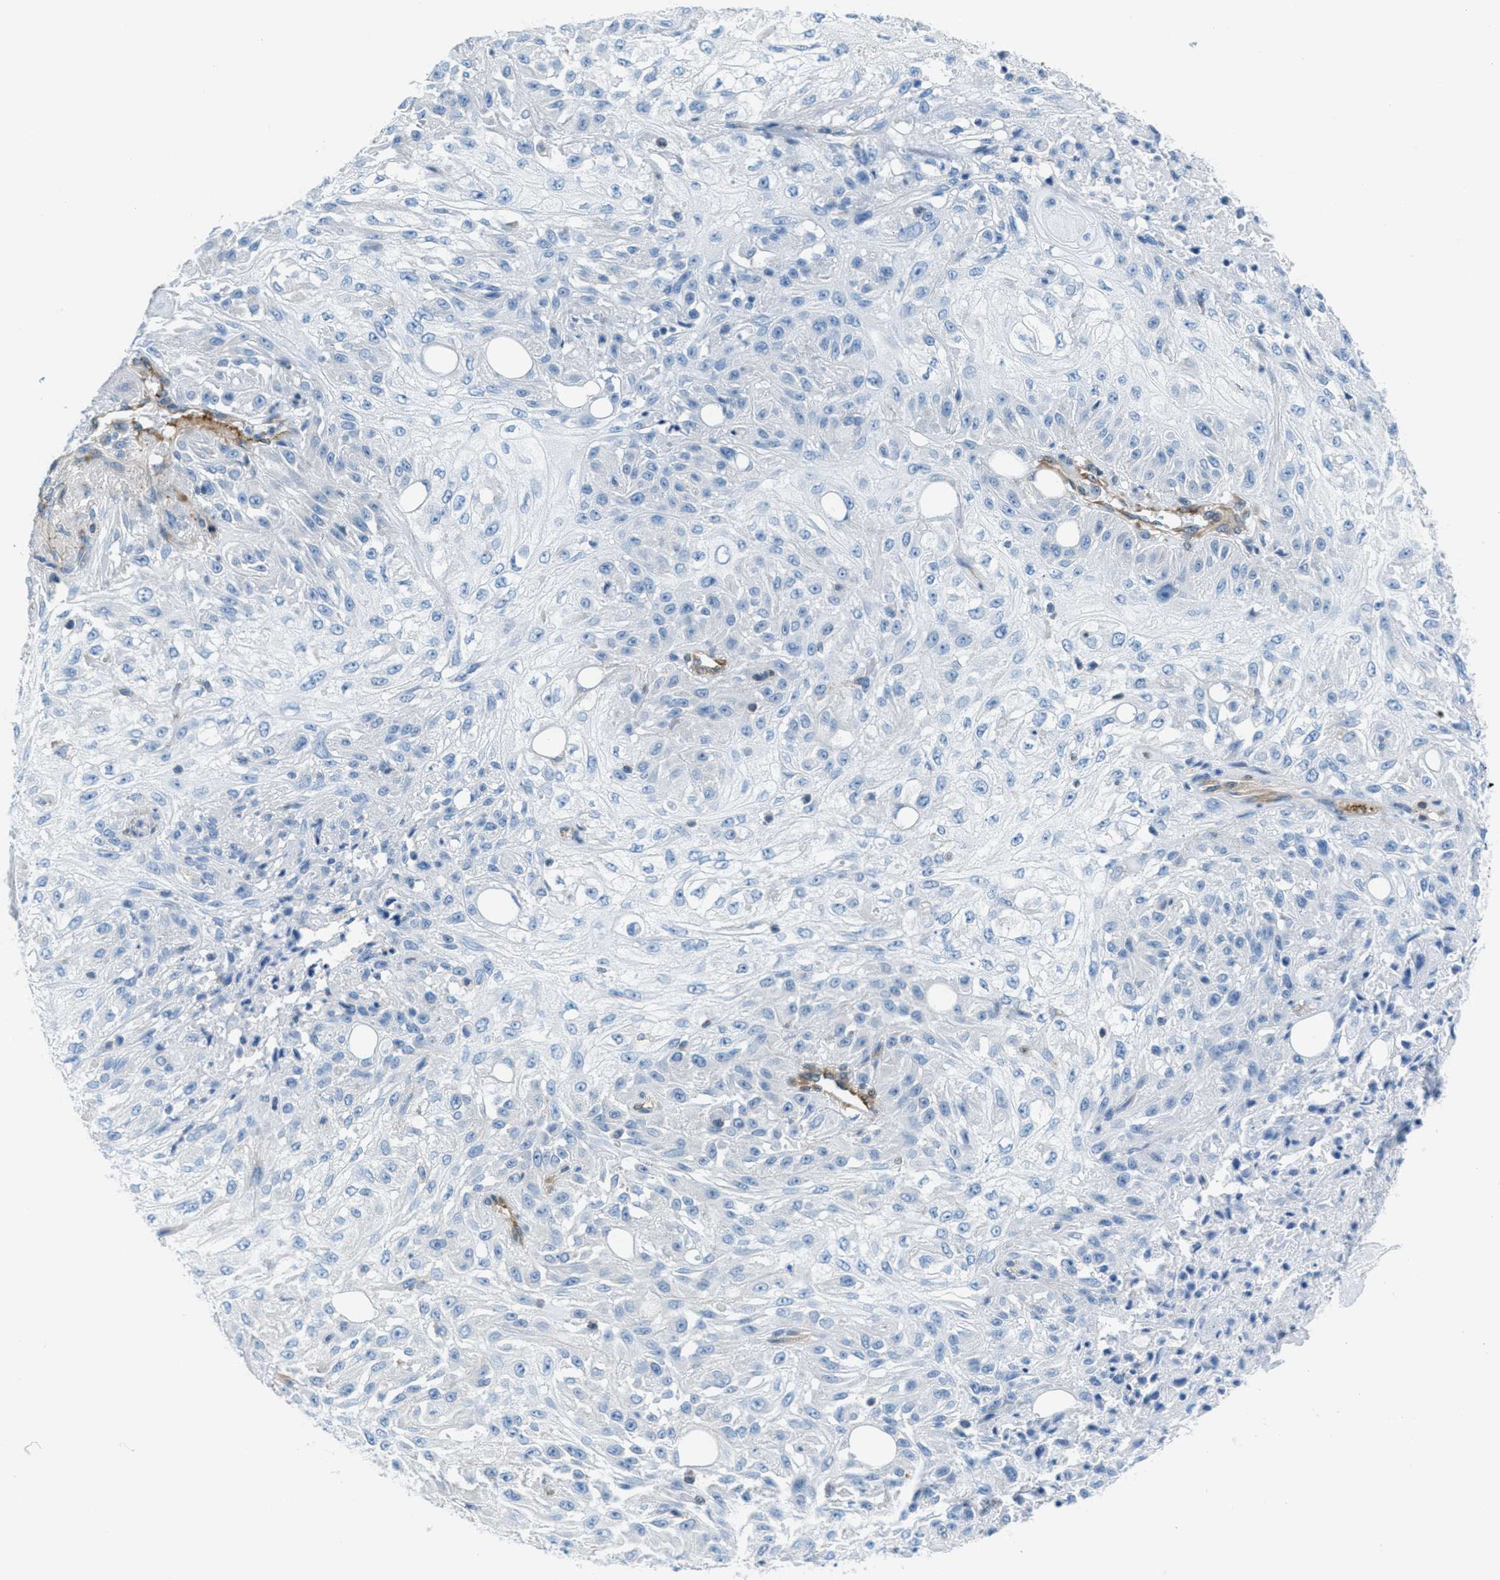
{"staining": {"intensity": "negative", "quantity": "none", "location": "none"}, "tissue": "skin cancer", "cell_type": "Tumor cells", "image_type": "cancer", "snomed": [{"axis": "morphology", "description": "Squamous cell carcinoma, NOS"}, {"axis": "morphology", "description": "Squamous cell carcinoma, metastatic, NOS"}, {"axis": "topography", "description": "Skin"}, {"axis": "topography", "description": "Lymph node"}], "caption": "Immunohistochemistry (IHC) image of skin squamous cell carcinoma stained for a protein (brown), which demonstrates no positivity in tumor cells.", "gene": "MAPRE2", "patient": {"sex": "male", "age": 75}}